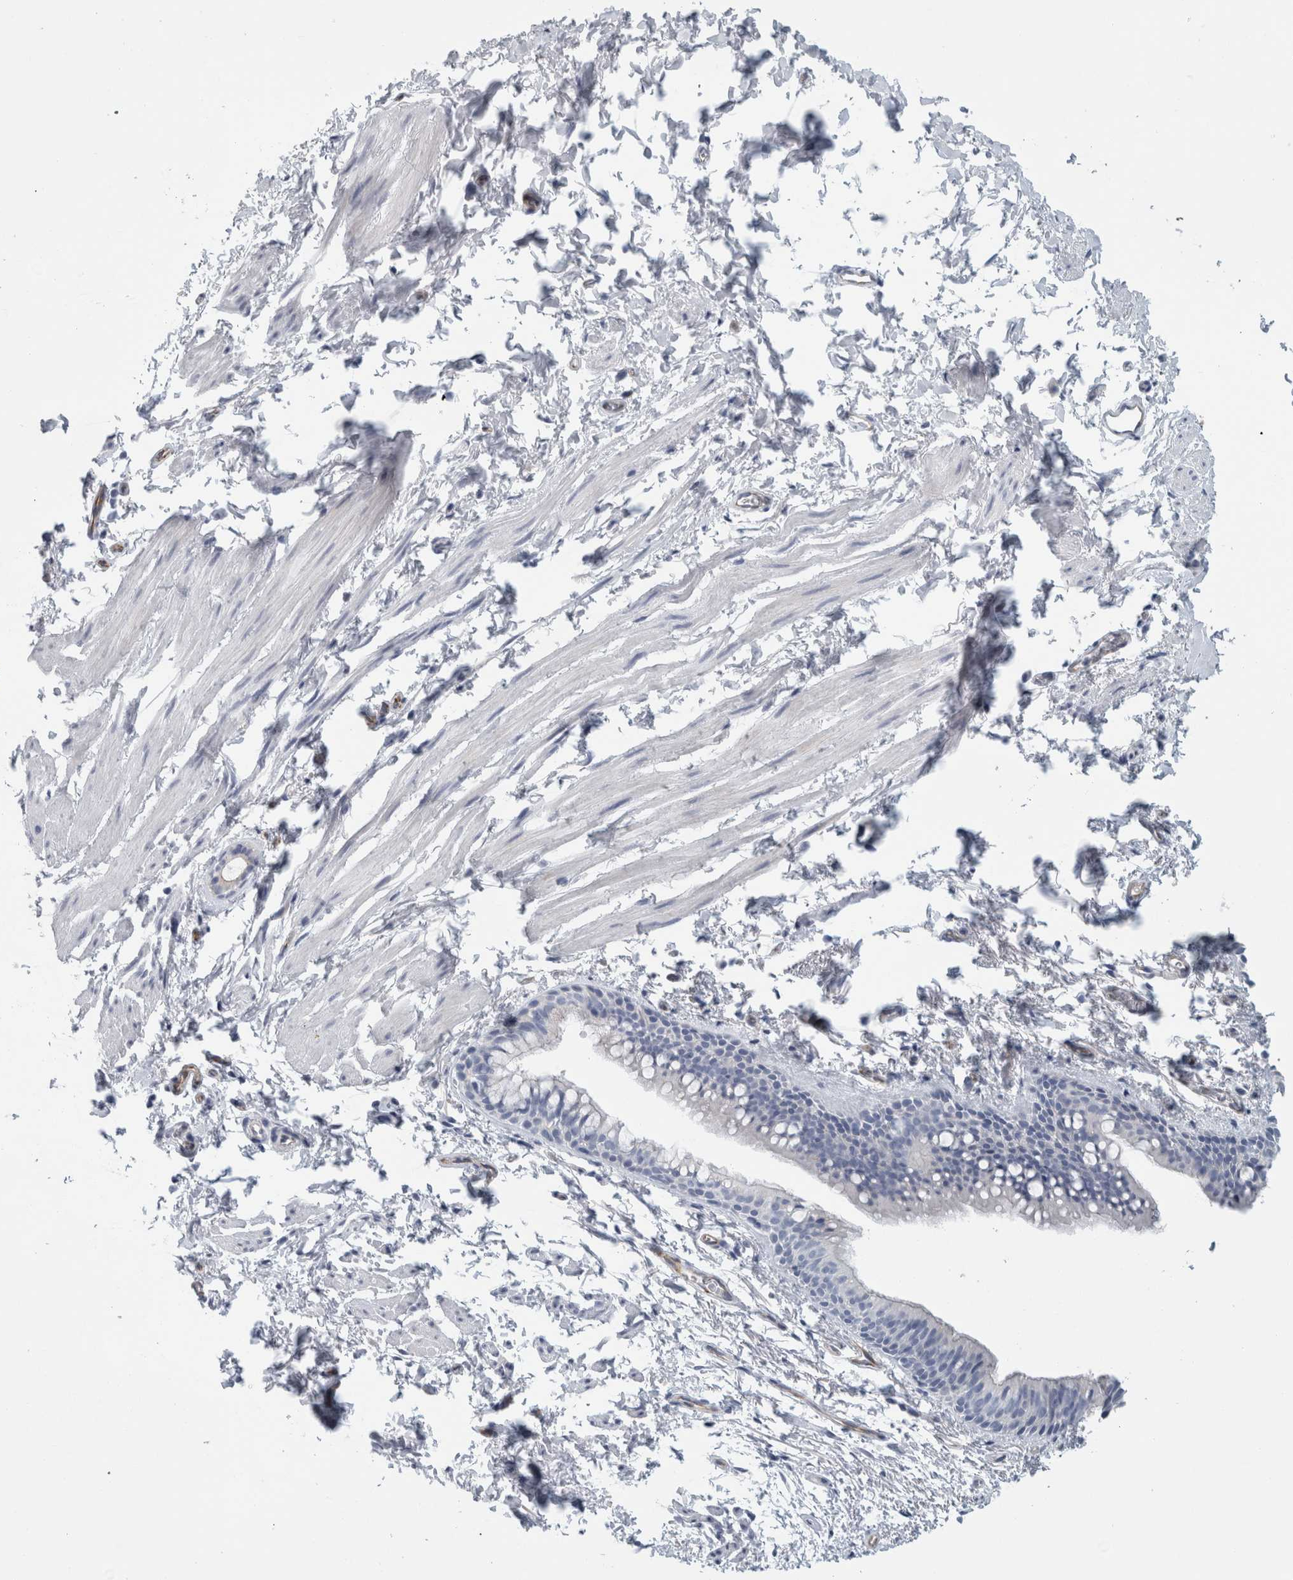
{"staining": {"intensity": "negative", "quantity": "none", "location": "none"}, "tissue": "bronchus", "cell_type": "Respiratory epithelial cells", "image_type": "normal", "snomed": [{"axis": "morphology", "description": "Normal tissue, NOS"}, {"axis": "topography", "description": "Cartilage tissue"}, {"axis": "topography", "description": "Bronchus"}, {"axis": "topography", "description": "Lung"}], "caption": "Bronchus was stained to show a protein in brown. There is no significant expression in respiratory epithelial cells. Brightfield microscopy of immunohistochemistry stained with DAB (brown) and hematoxylin (blue), captured at high magnification.", "gene": "B3GNT3", "patient": {"sex": "male", "age": 64}}